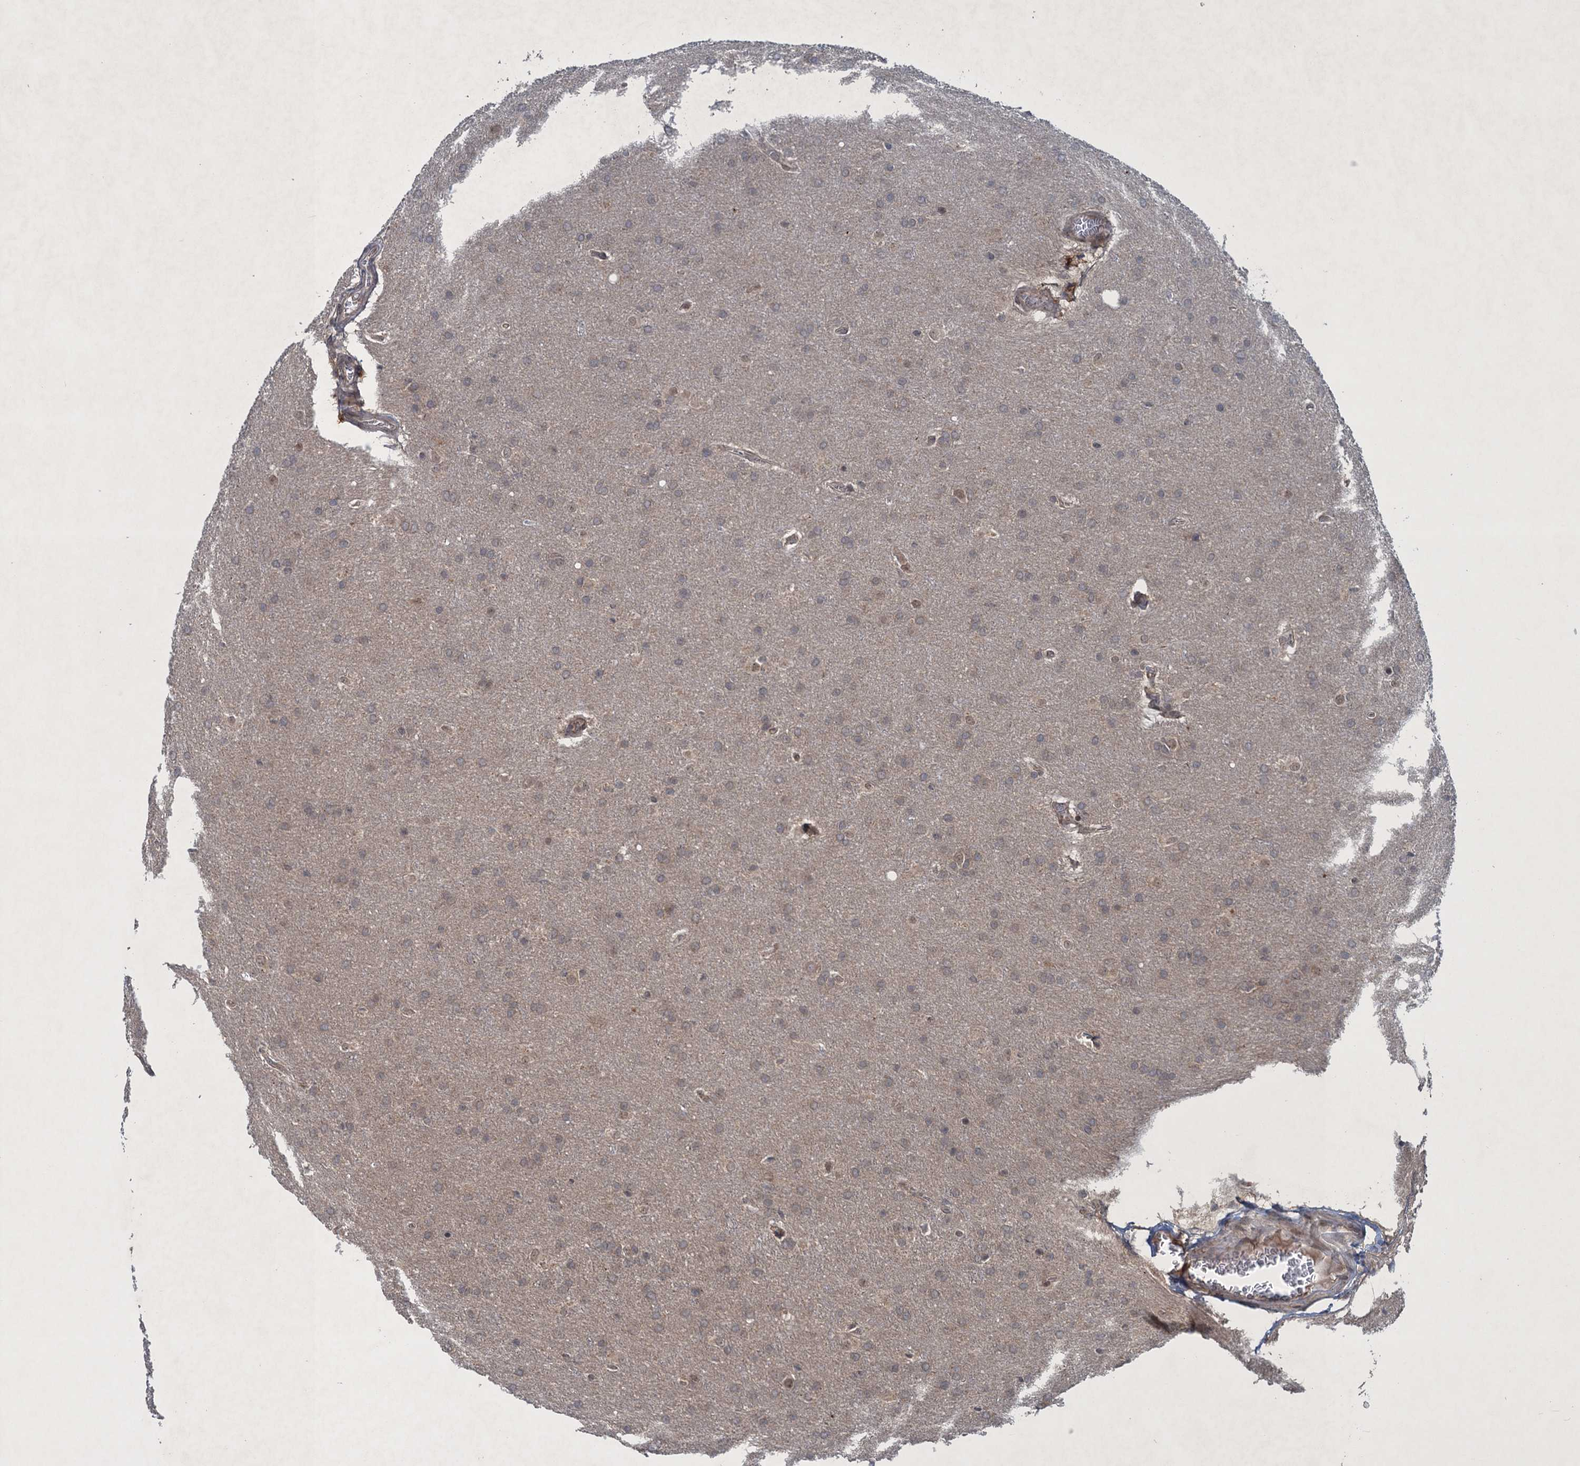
{"staining": {"intensity": "negative", "quantity": "none", "location": "none"}, "tissue": "glioma", "cell_type": "Tumor cells", "image_type": "cancer", "snomed": [{"axis": "morphology", "description": "Glioma, malignant, Low grade"}, {"axis": "topography", "description": "Brain"}], "caption": "Tumor cells are negative for brown protein staining in glioma. (DAB immunohistochemistry (IHC) visualized using brightfield microscopy, high magnification).", "gene": "RNF165", "patient": {"sex": "female", "age": 32}}